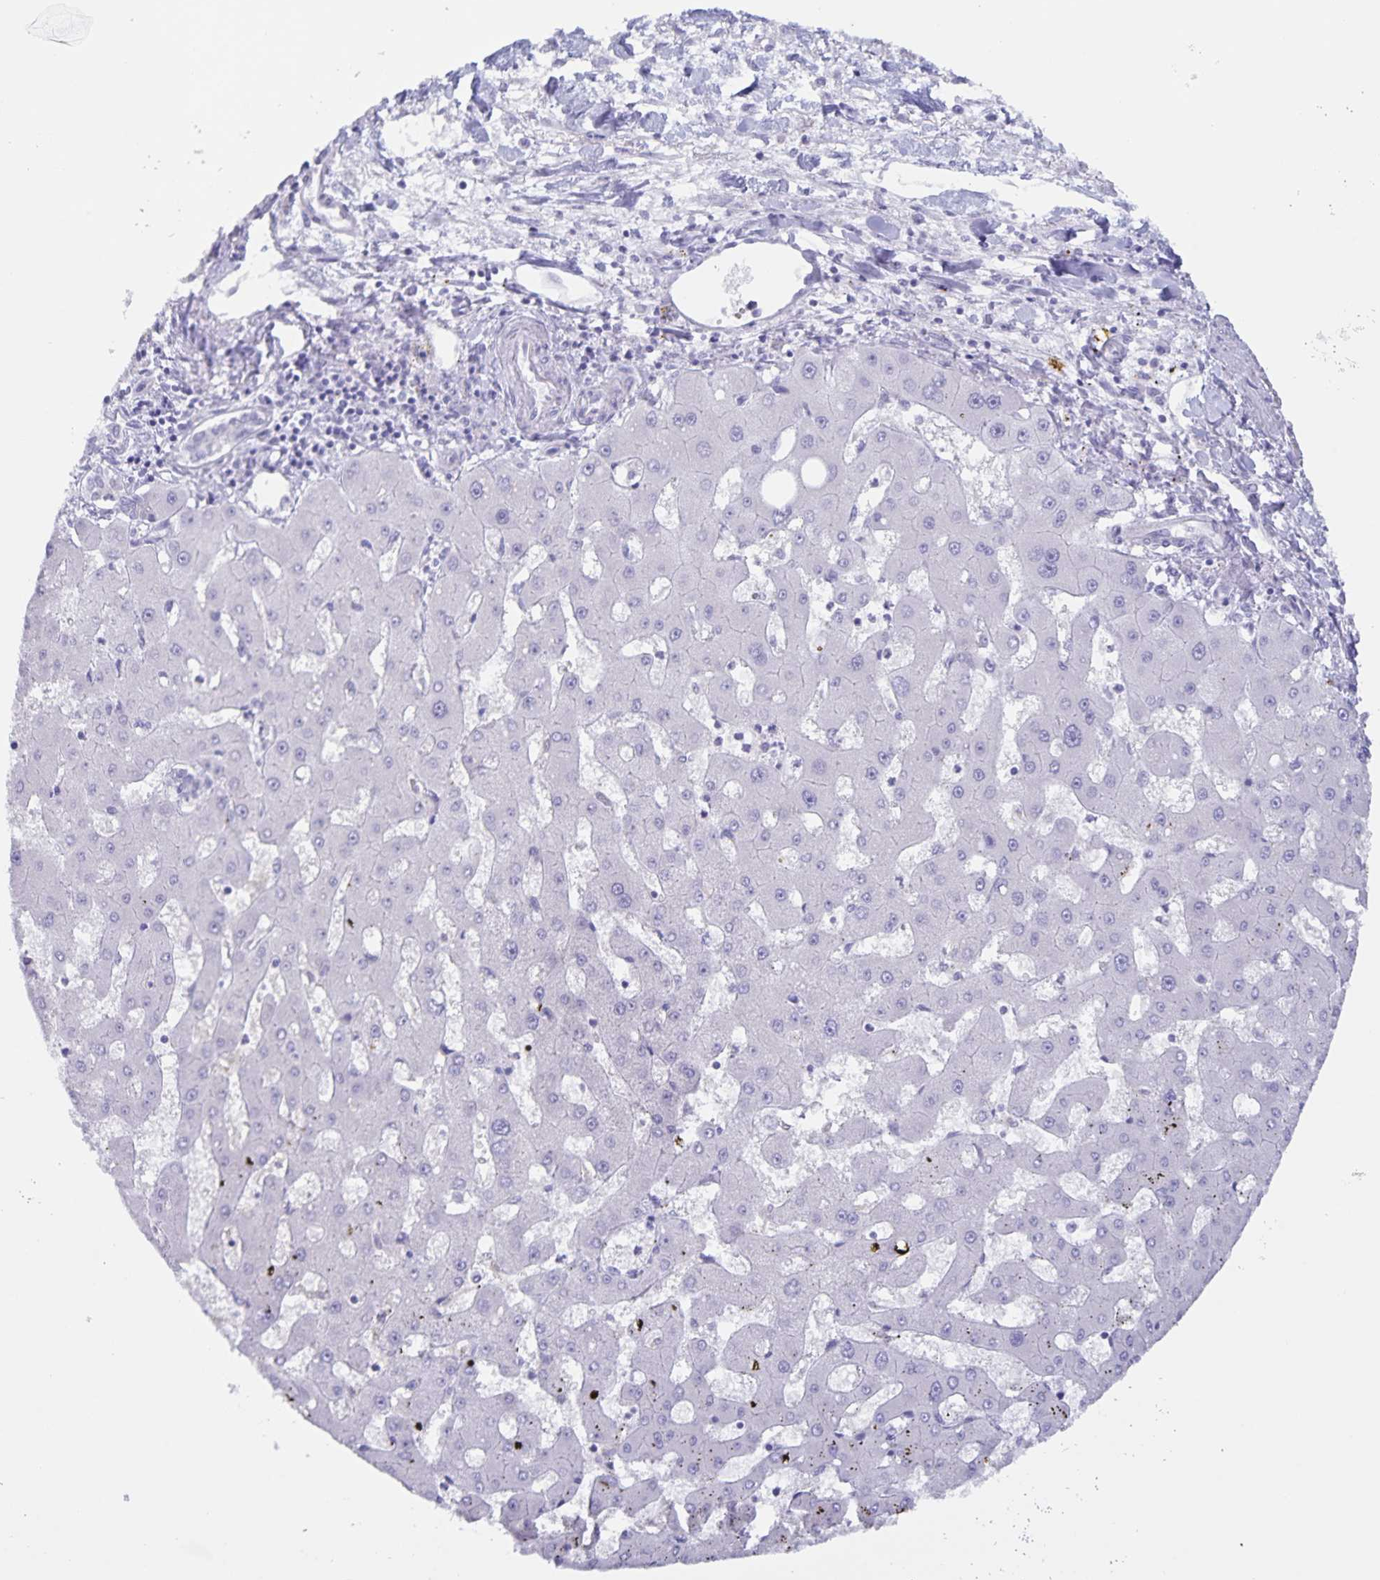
{"staining": {"intensity": "negative", "quantity": "none", "location": "none"}, "tissue": "liver cancer", "cell_type": "Tumor cells", "image_type": "cancer", "snomed": [{"axis": "morphology", "description": "Carcinoma, Hepatocellular, NOS"}, {"axis": "topography", "description": "Liver"}], "caption": "This histopathology image is of hepatocellular carcinoma (liver) stained with IHC to label a protein in brown with the nuclei are counter-stained blue. There is no staining in tumor cells.", "gene": "AQP4", "patient": {"sex": "male", "age": 67}}